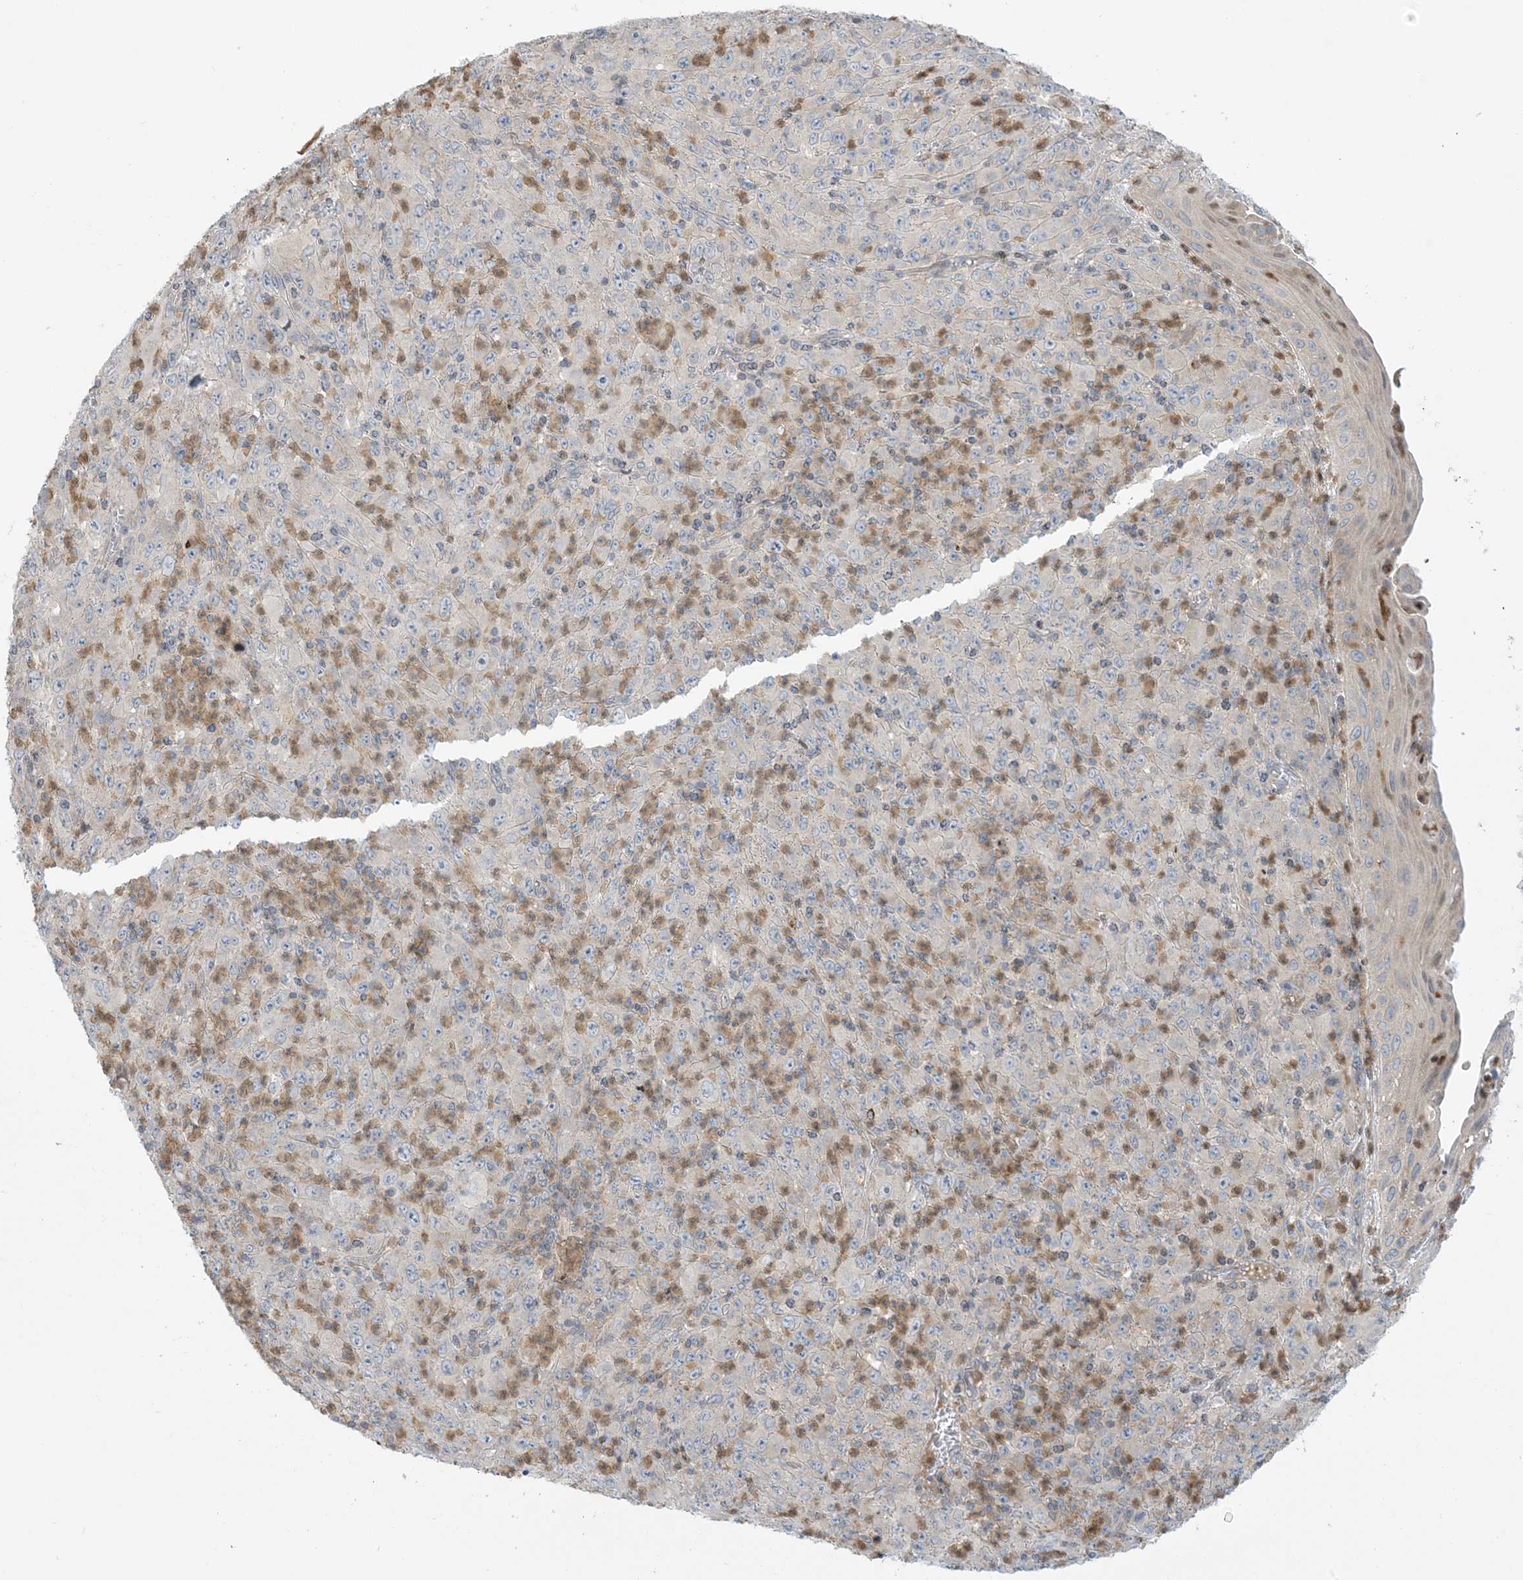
{"staining": {"intensity": "negative", "quantity": "none", "location": "none"}, "tissue": "melanoma", "cell_type": "Tumor cells", "image_type": "cancer", "snomed": [{"axis": "morphology", "description": "Malignant melanoma, Metastatic site"}, {"axis": "topography", "description": "Skin"}], "caption": "This is an immunohistochemistry histopathology image of human melanoma. There is no staining in tumor cells.", "gene": "AFTPH", "patient": {"sex": "female", "age": 56}}